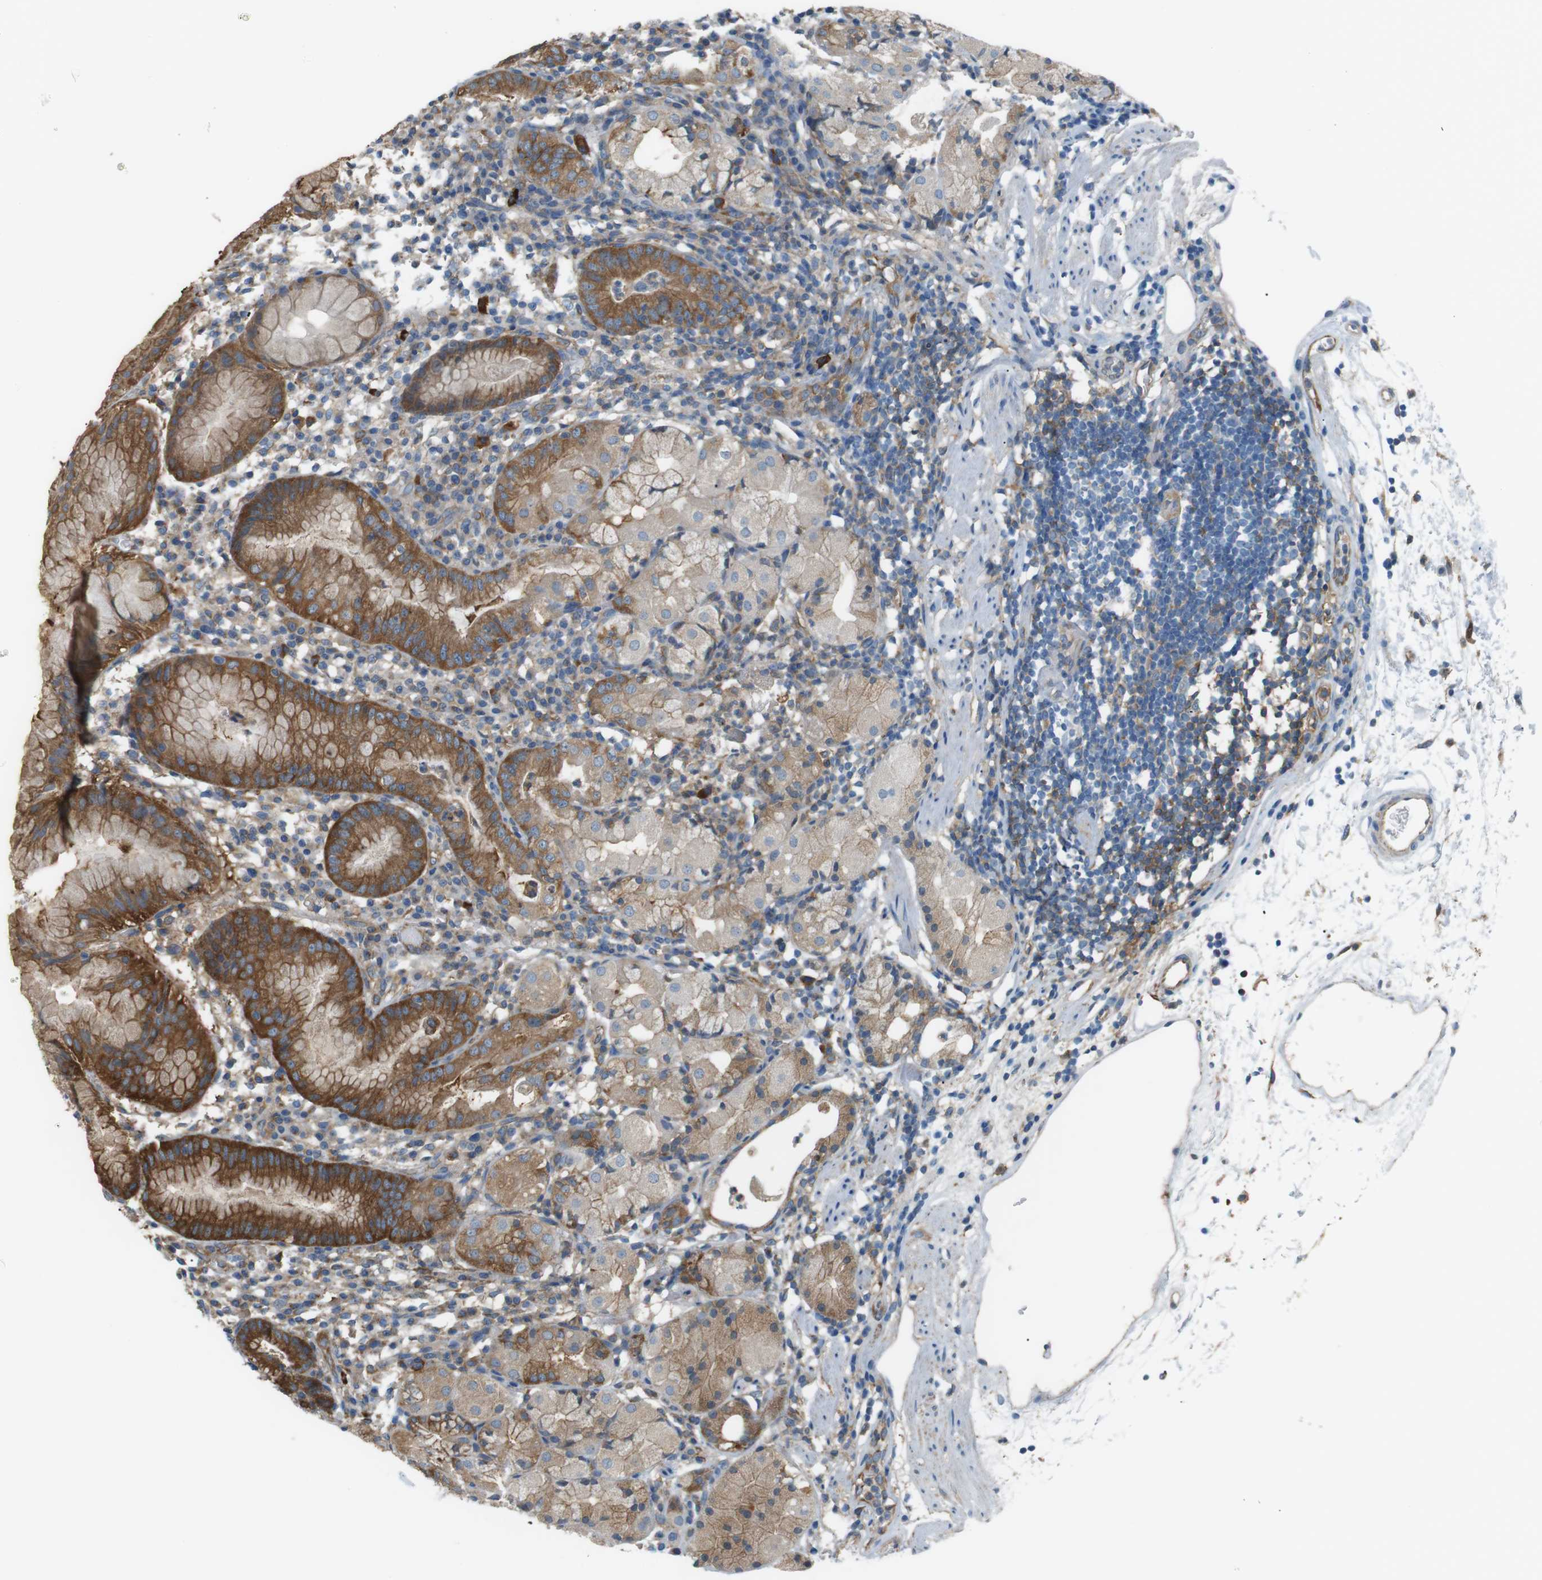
{"staining": {"intensity": "moderate", "quantity": ">75%", "location": "cytoplasmic/membranous"}, "tissue": "stomach", "cell_type": "Glandular cells", "image_type": "normal", "snomed": [{"axis": "morphology", "description": "Normal tissue, NOS"}, {"axis": "topography", "description": "Stomach"}, {"axis": "topography", "description": "Stomach, lower"}], "caption": "Brown immunohistochemical staining in unremarkable stomach displays moderate cytoplasmic/membranous staining in about >75% of glandular cells.", "gene": "PEPD", "patient": {"sex": "female", "age": 75}}